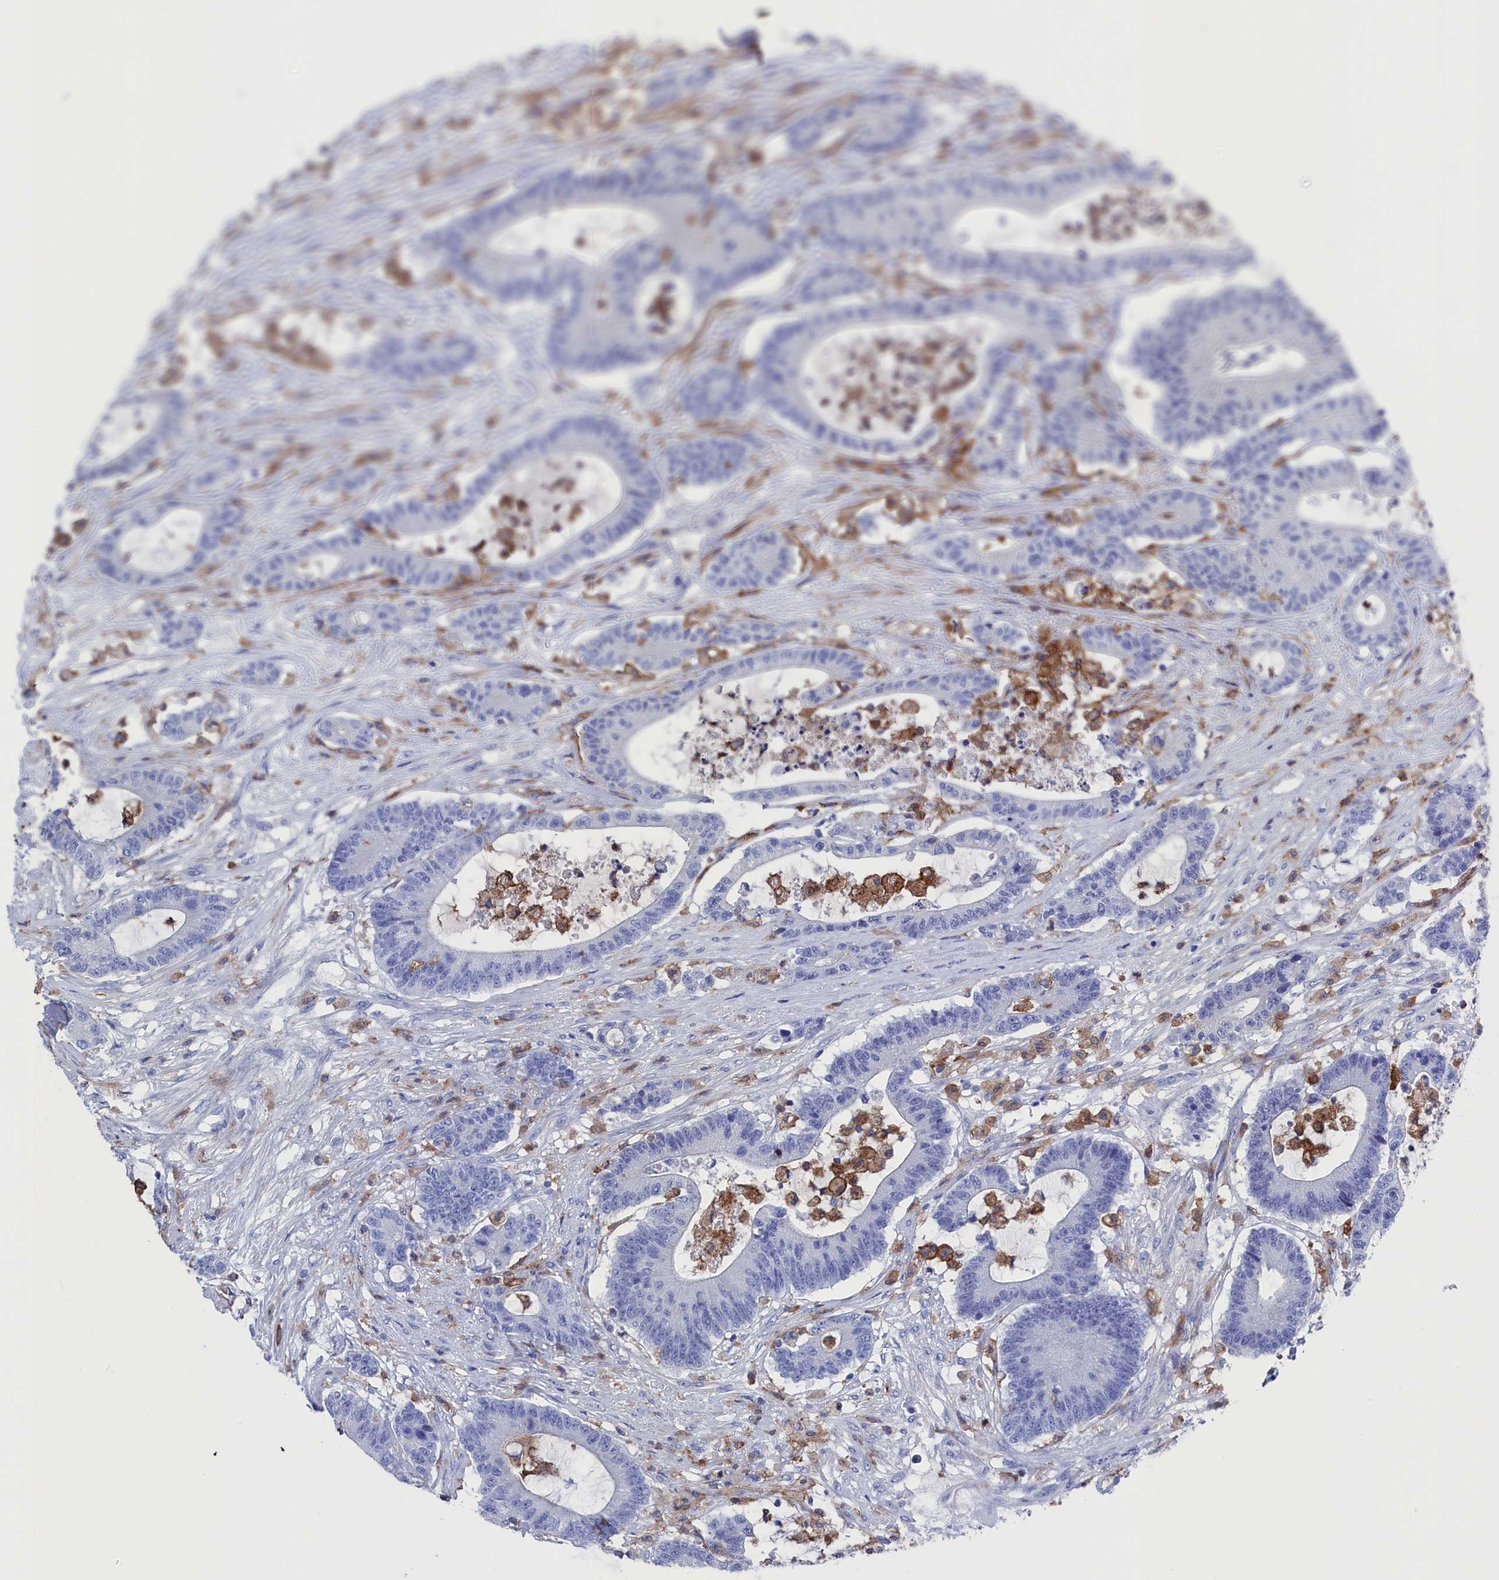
{"staining": {"intensity": "negative", "quantity": "none", "location": "none"}, "tissue": "colorectal cancer", "cell_type": "Tumor cells", "image_type": "cancer", "snomed": [{"axis": "morphology", "description": "Adenocarcinoma, NOS"}, {"axis": "topography", "description": "Colon"}], "caption": "IHC histopathology image of neoplastic tissue: colorectal adenocarcinoma stained with DAB shows no significant protein positivity in tumor cells. Nuclei are stained in blue.", "gene": "TYROBP", "patient": {"sex": "female", "age": 84}}